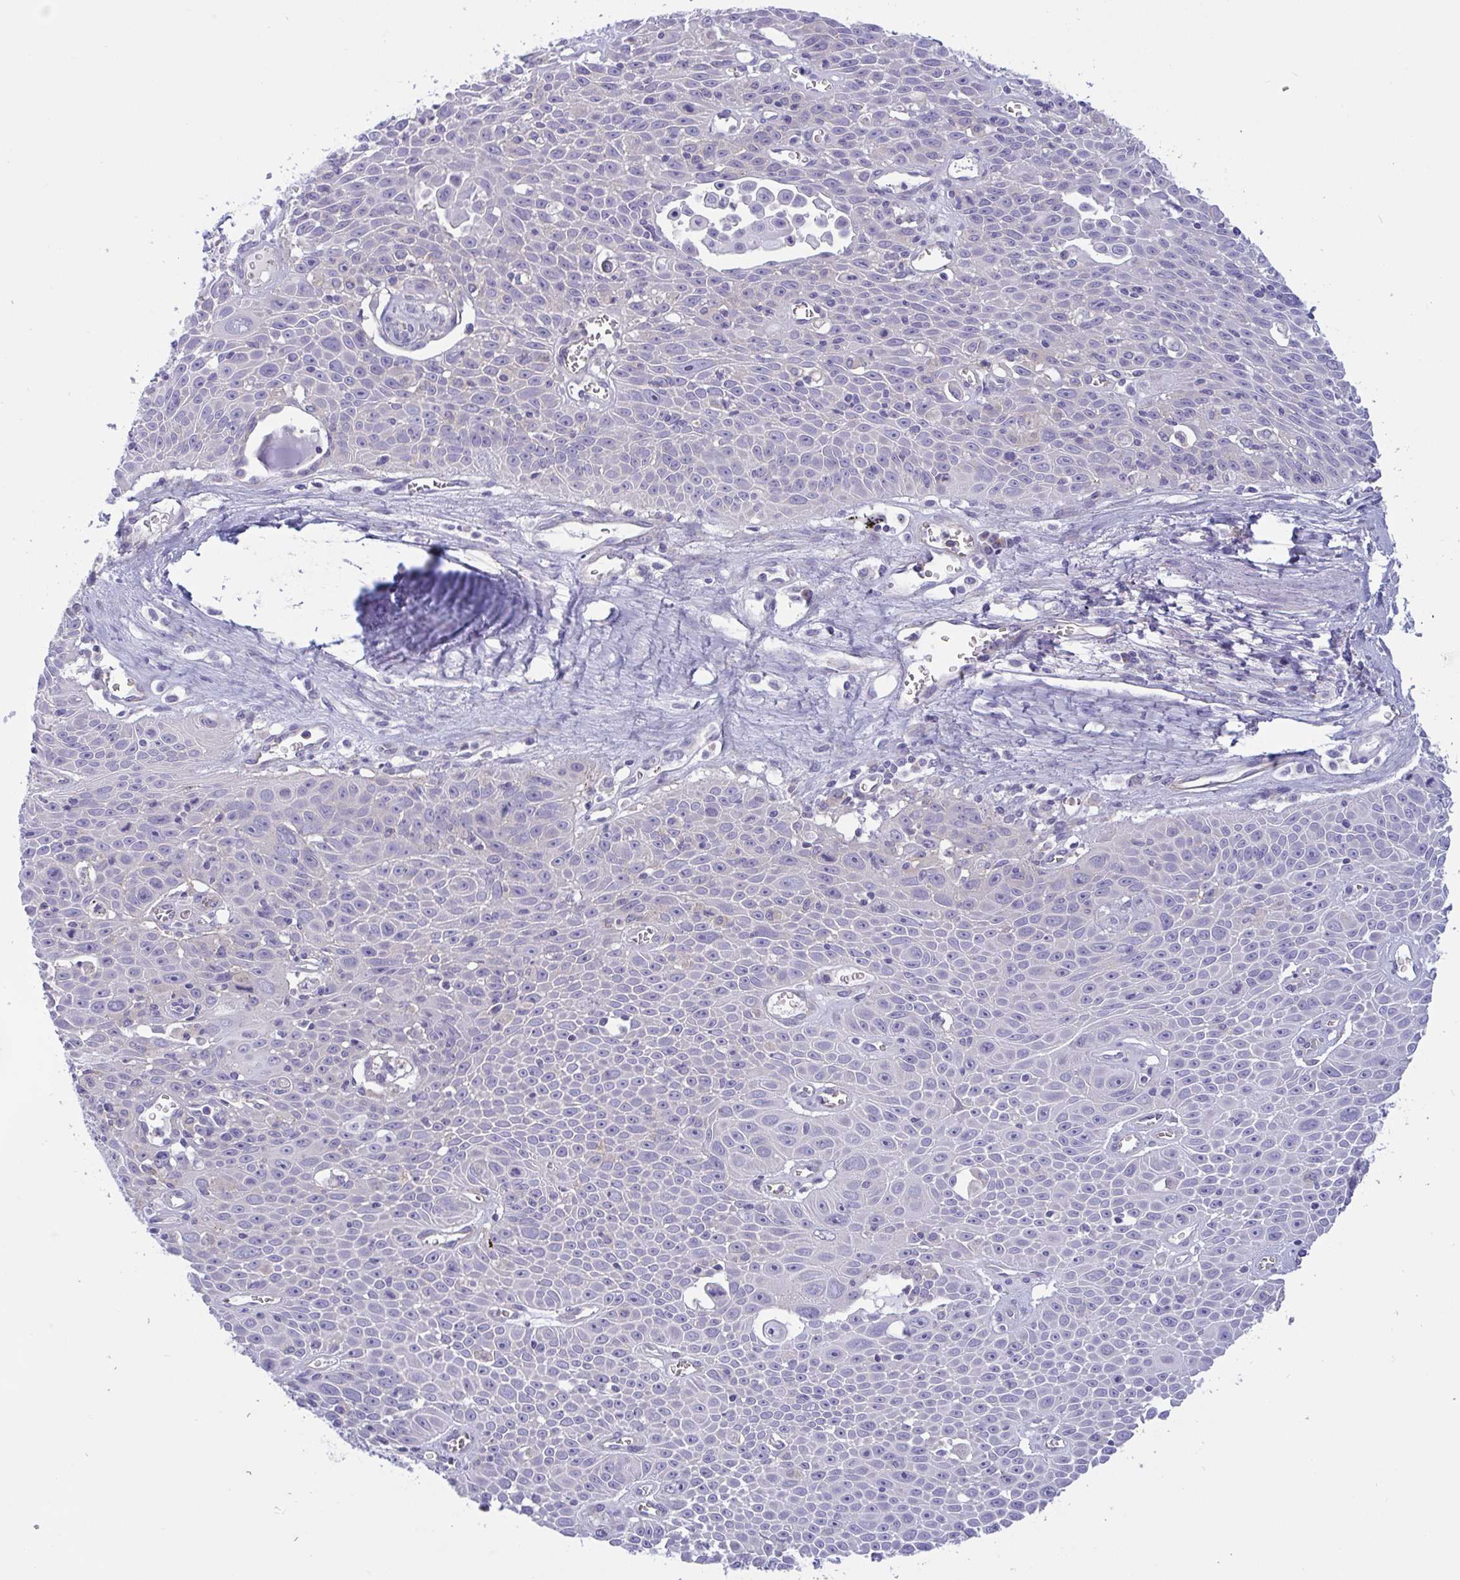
{"staining": {"intensity": "negative", "quantity": "none", "location": "none"}, "tissue": "lung cancer", "cell_type": "Tumor cells", "image_type": "cancer", "snomed": [{"axis": "morphology", "description": "Squamous cell carcinoma, NOS"}, {"axis": "morphology", "description": "Squamous cell carcinoma, metastatic, NOS"}, {"axis": "topography", "description": "Lymph node"}, {"axis": "topography", "description": "Lung"}], "caption": "Immunohistochemistry (IHC) photomicrograph of neoplastic tissue: human lung cancer stained with DAB demonstrates no significant protein expression in tumor cells.", "gene": "OXLD1", "patient": {"sex": "female", "age": 62}}